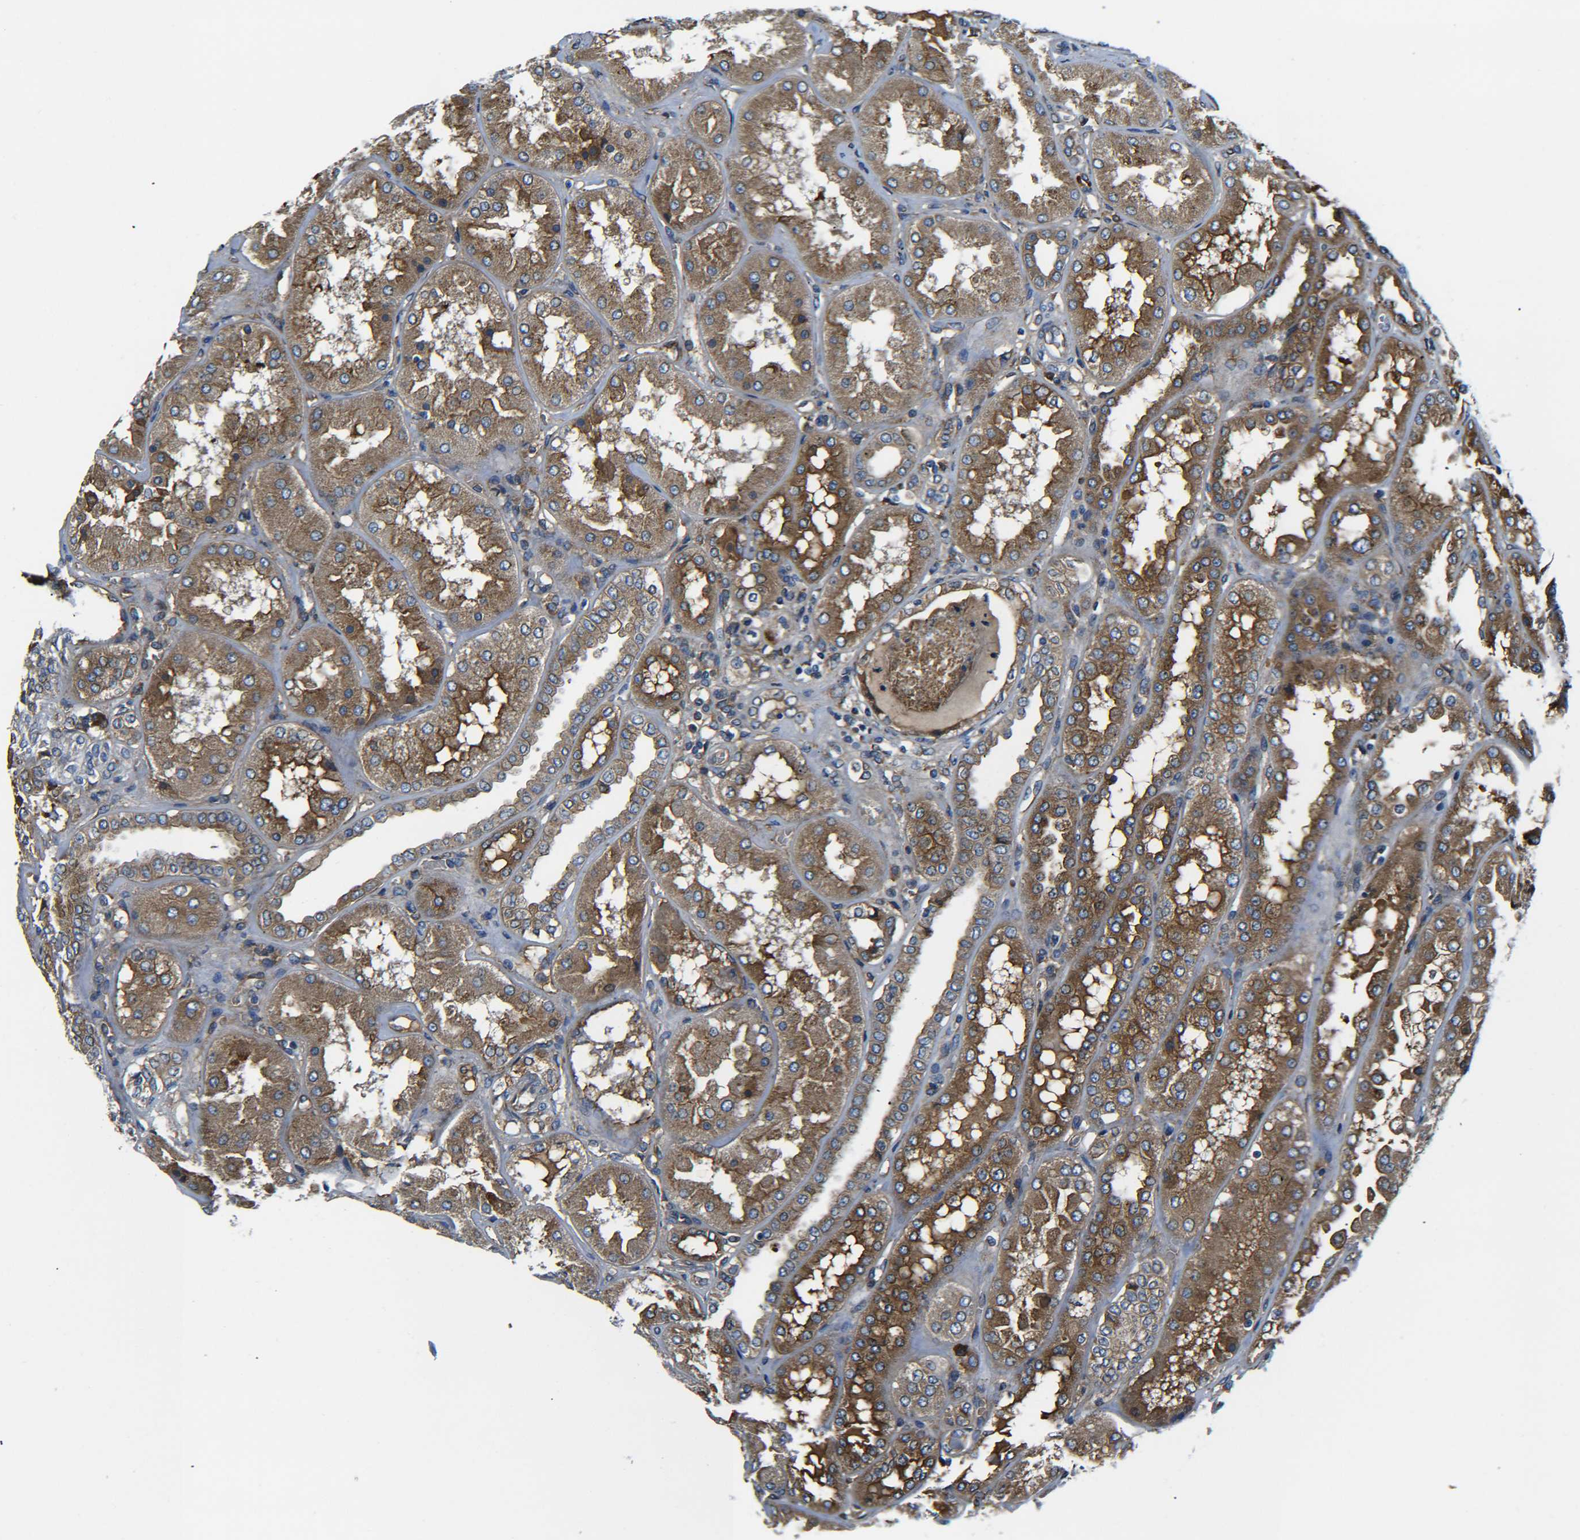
{"staining": {"intensity": "moderate", "quantity": "25%-75%", "location": "cytoplasmic/membranous"}, "tissue": "kidney", "cell_type": "Cells in glomeruli", "image_type": "normal", "snomed": [{"axis": "morphology", "description": "Normal tissue, NOS"}, {"axis": "topography", "description": "Kidney"}], "caption": "An immunohistochemistry photomicrograph of benign tissue is shown. Protein staining in brown highlights moderate cytoplasmic/membranous positivity in kidney within cells in glomeruli.", "gene": "PREB", "patient": {"sex": "female", "age": 56}}